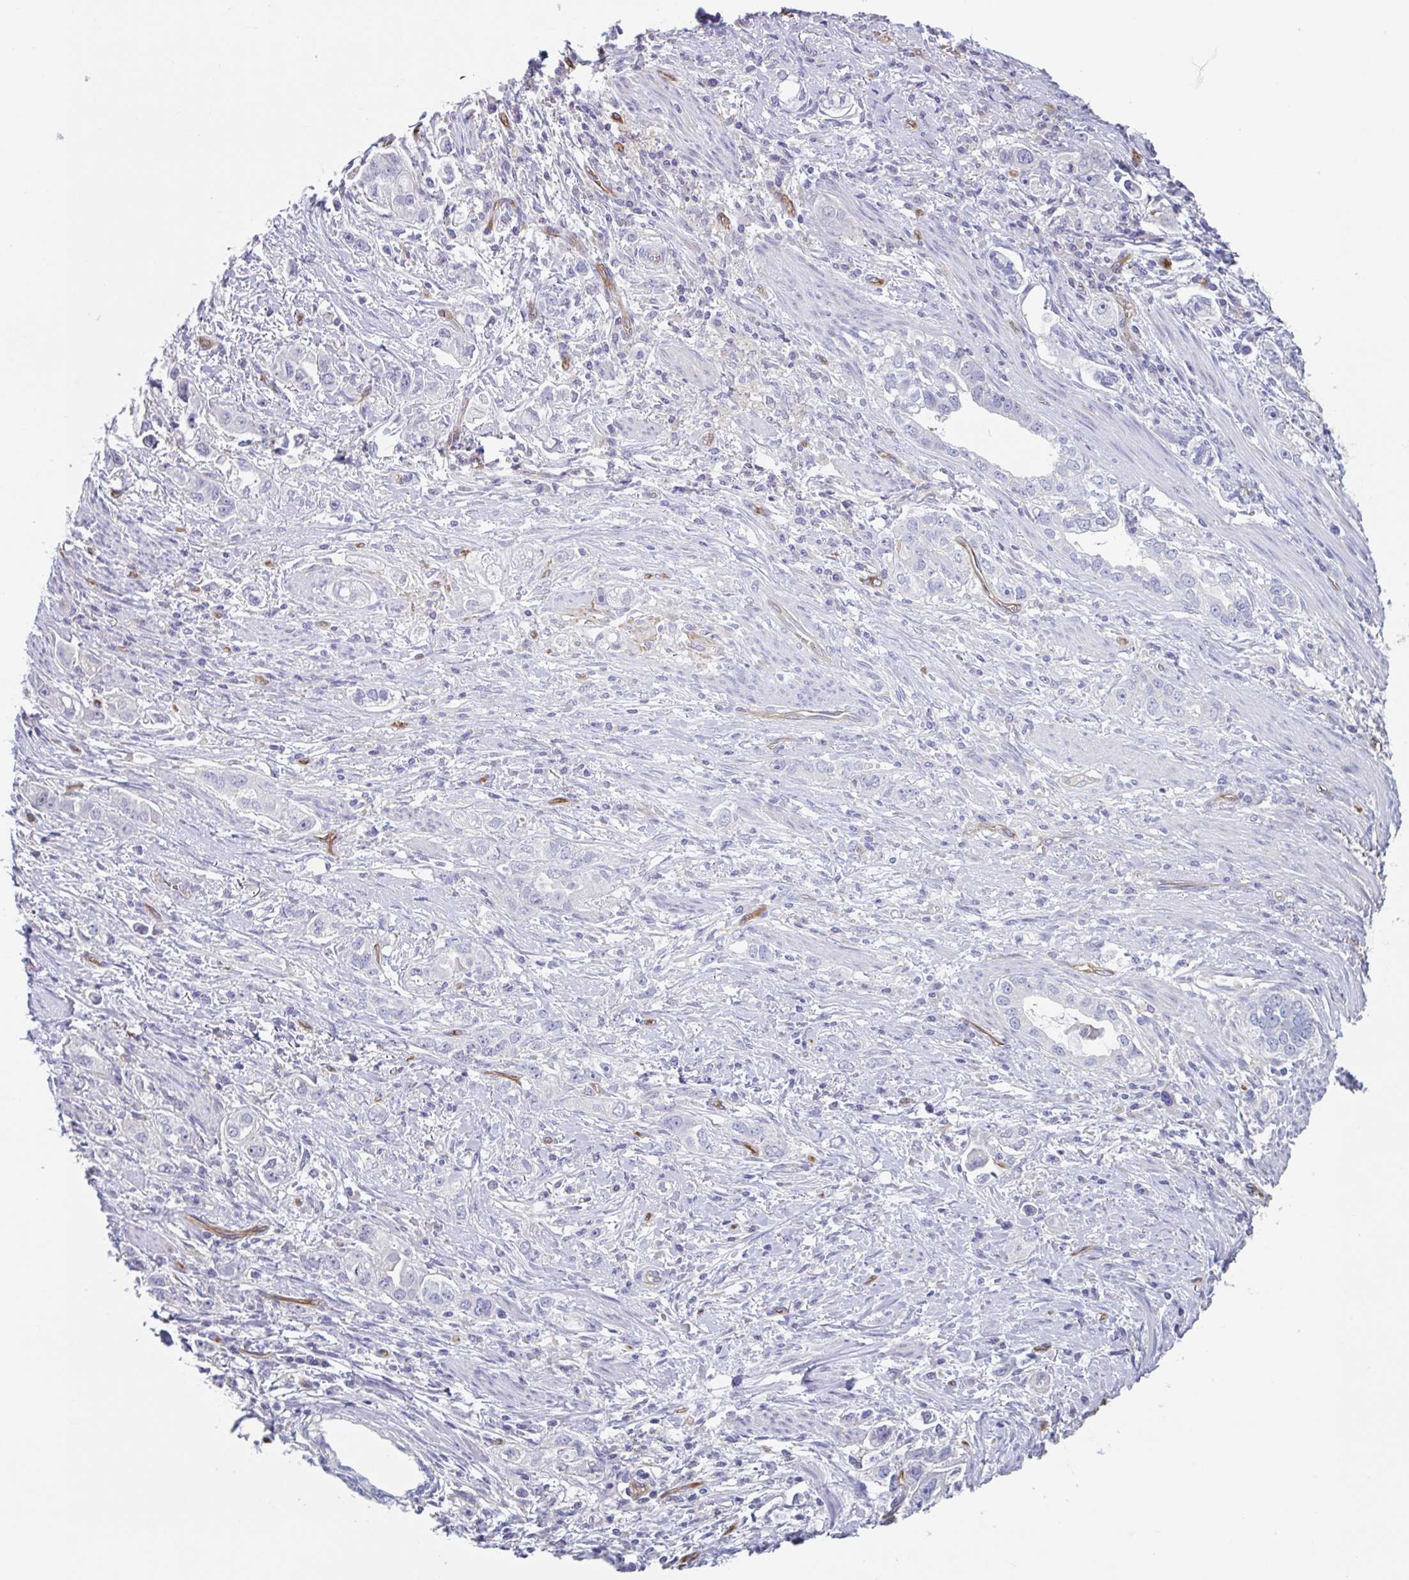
{"staining": {"intensity": "negative", "quantity": "none", "location": "none"}, "tissue": "stomach cancer", "cell_type": "Tumor cells", "image_type": "cancer", "snomed": [{"axis": "morphology", "description": "Adenocarcinoma, NOS"}, {"axis": "topography", "description": "Stomach, lower"}], "caption": "An immunohistochemistry (IHC) photomicrograph of stomach adenocarcinoma is shown. There is no staining in tumor cells of stomach adenocarcinoma.", "gene": "EHD4", "patient": {"sex": "female", "age": 93}}